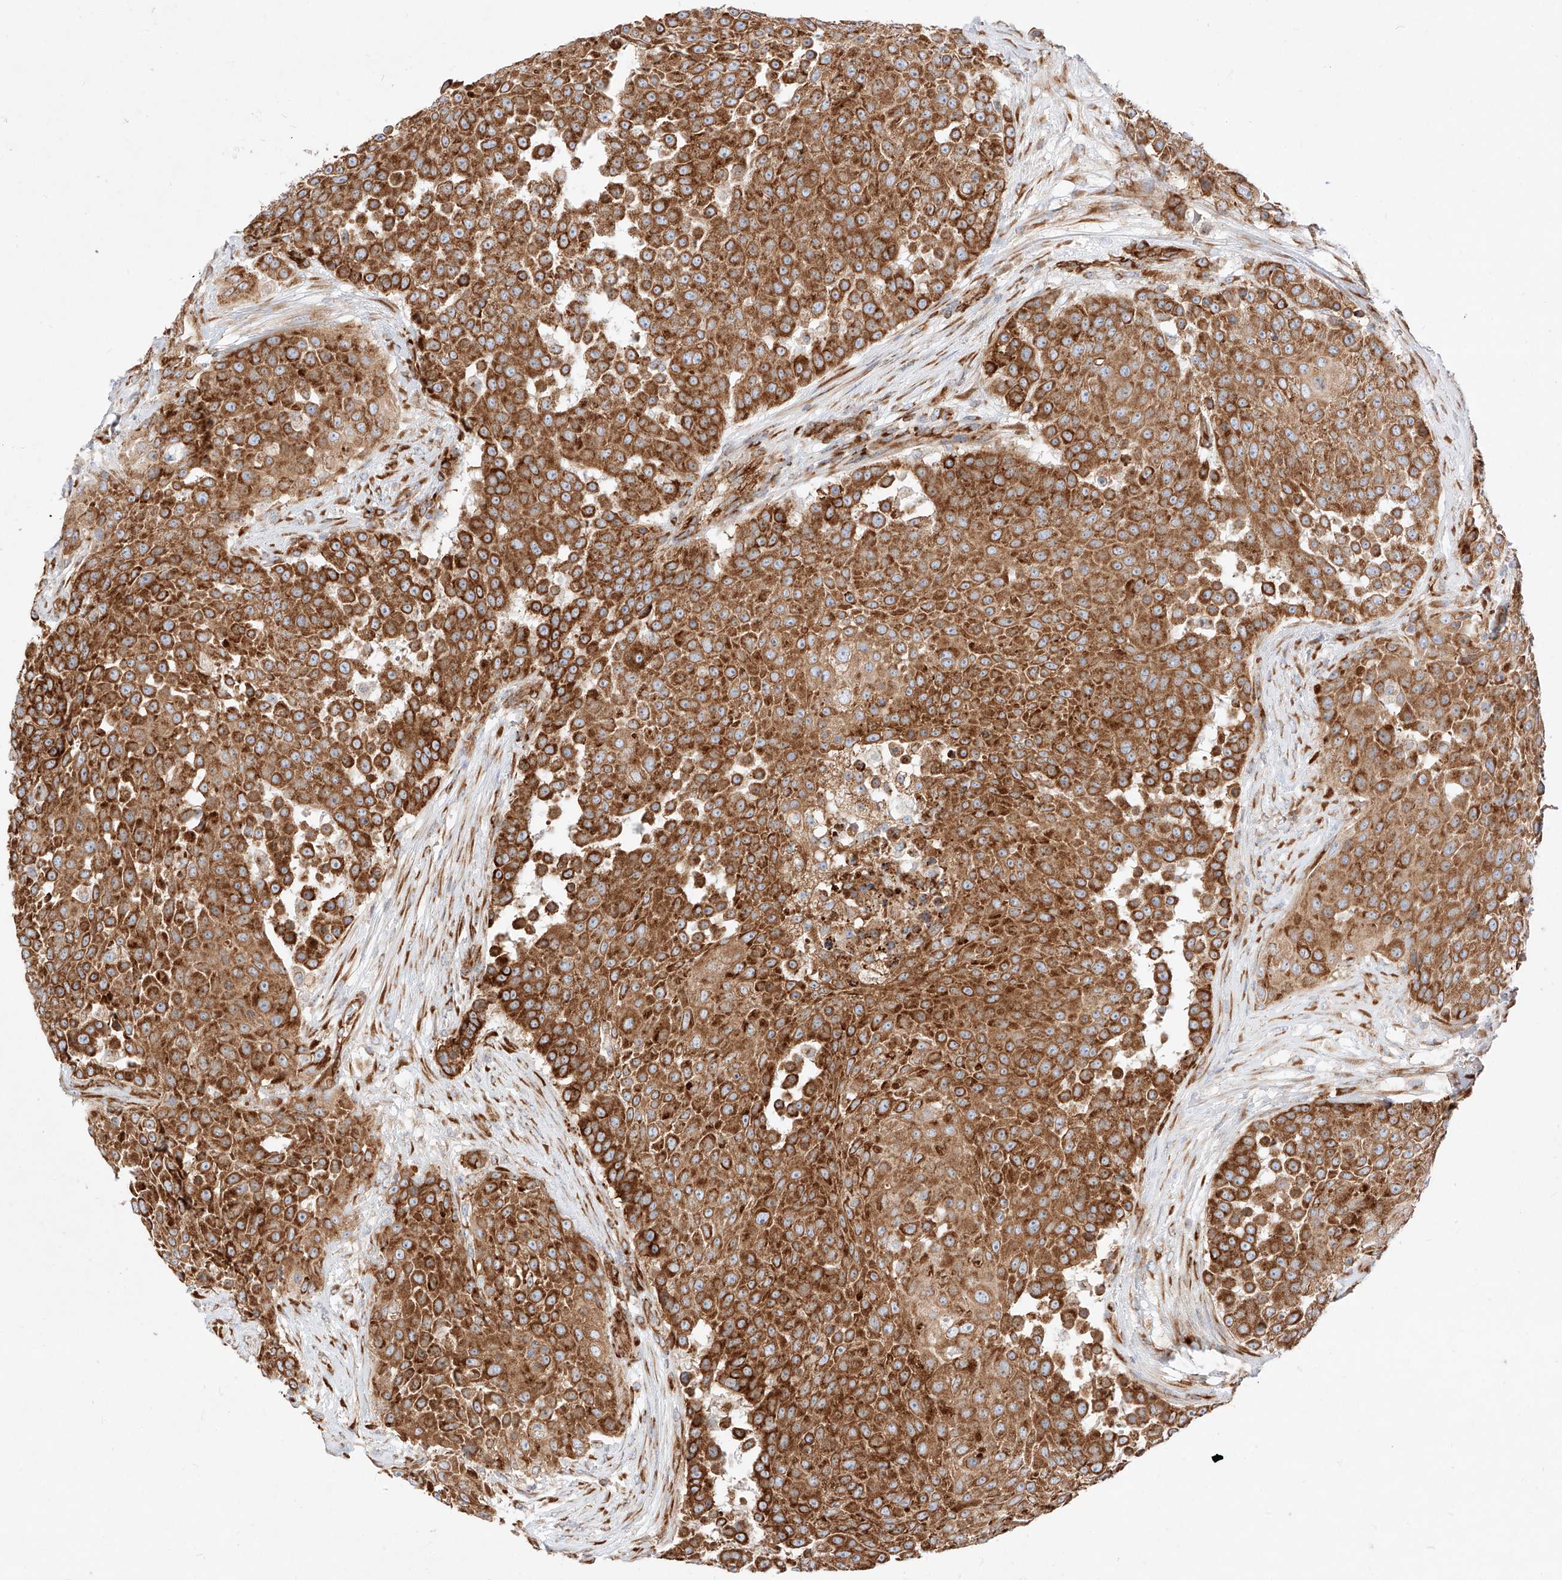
{"staining": {"intensity": "strong", "quantity": ">75%", "location": "cytoplasmic/membranous"}, "tissue": "urothelial cancer", "cell_type": "Tumor cells", "image_type": "cancer", "snomed": [{"axis": "morphology", "description": "Urothelial carcinoma, High grade"}, {"axis": "topography", "description": "Urinary bladder"}], "caption": "Approximately >75% of tumor cells in urothelial carcinoma (high-grade) display strong cytoplasmic/membranous protein positivity as visualized by brown immunohistochemical staining.", "gene": "CSGALNACT2", "patient": {"sex": "female", "age": 63}}